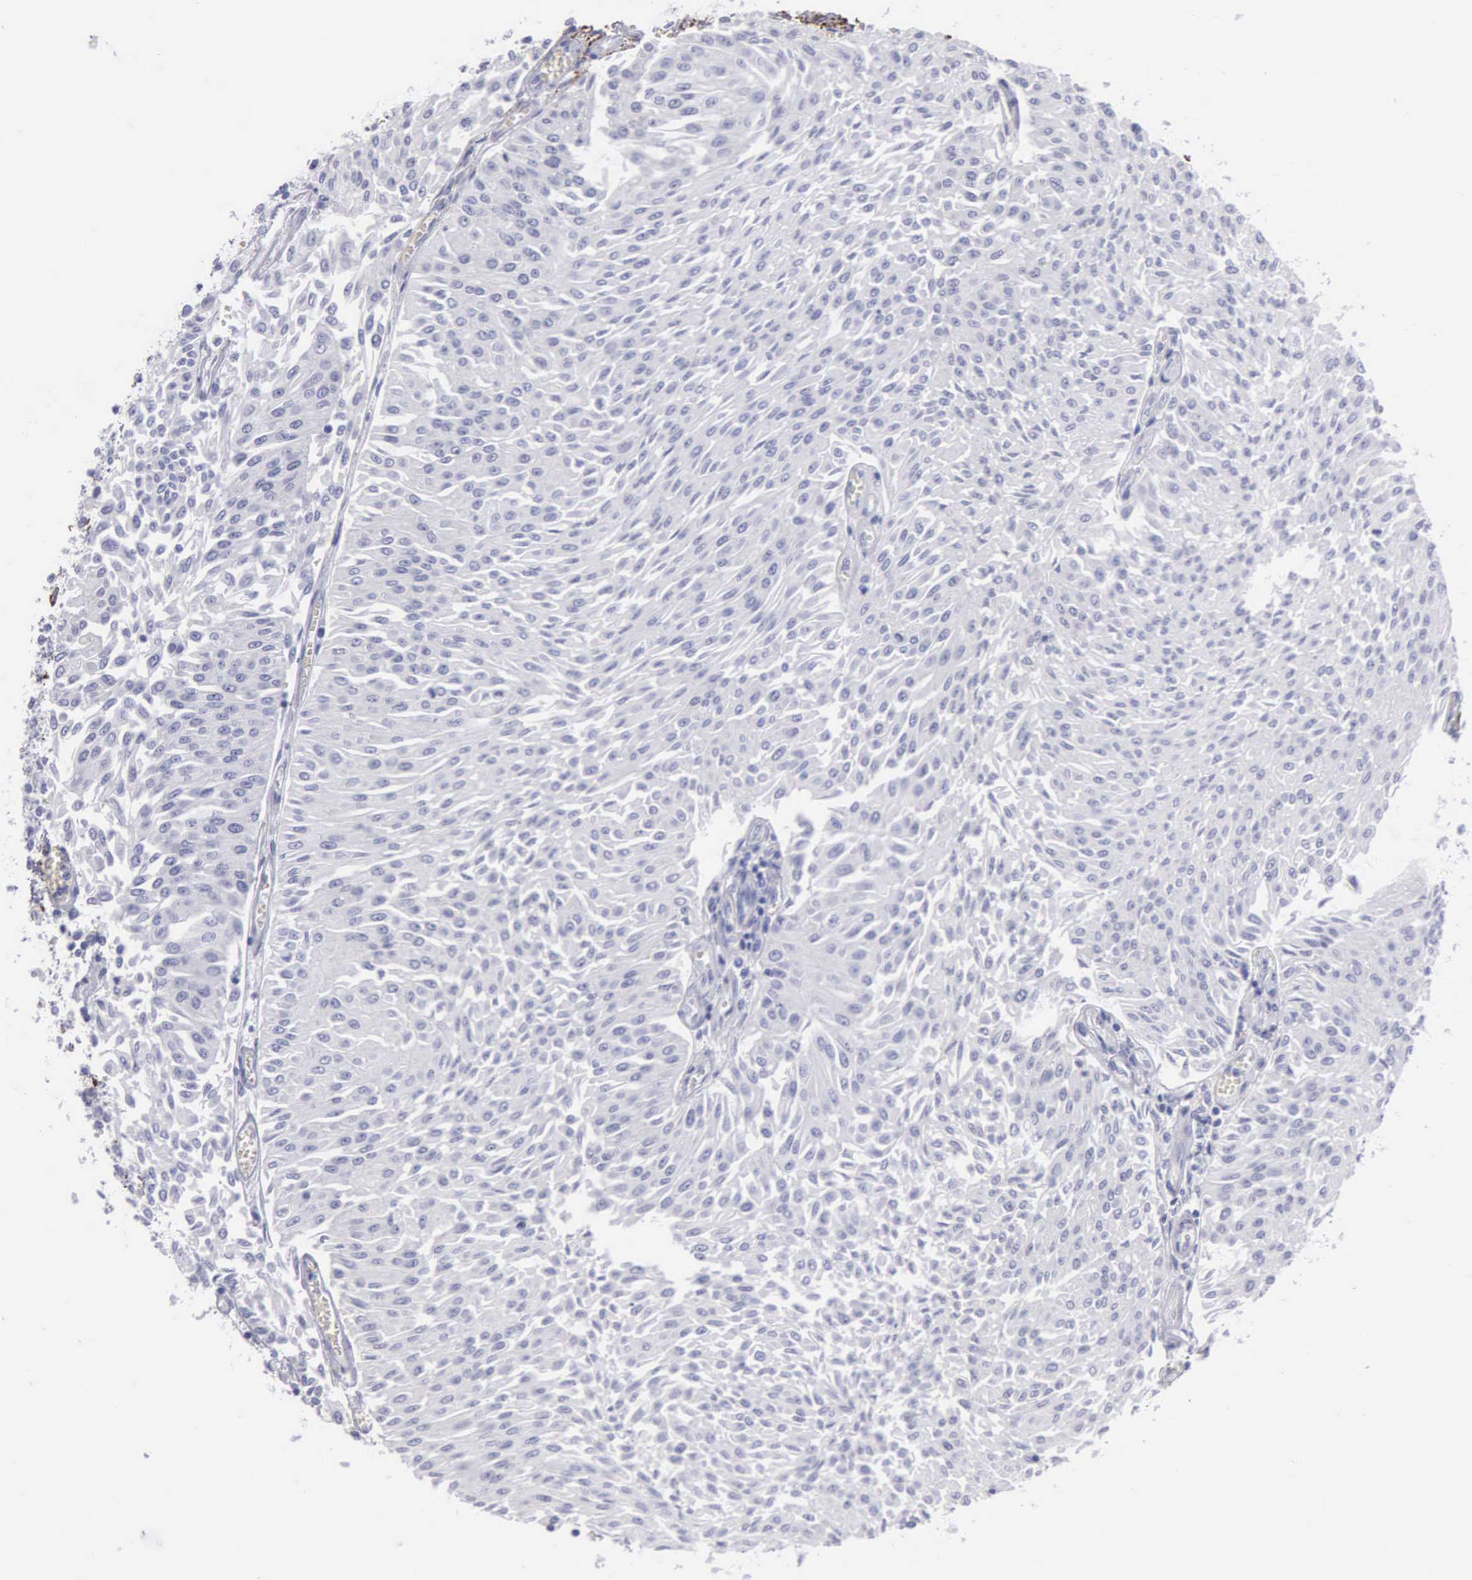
{"staining": {"intensity": "negative", "quantity": "none", "location": "none"}, "tissue": "urothelial cancer", "cell_type": "Tumor cells", "image_type": "cancer", "snomed": [{"axis": "morphology", "description": "Urothelial carcinoma, Low grade"}, {"axis": "topography", "description": "Urinary bladder"}], "caption": "DAB (3,3'-diaminobenzidine) immunohistochemical staining of human urothelial cancer reveals no significant staining in tumor cells.", "gene": "FBLN5", "patient": {"sex": "male", "age": 86}}